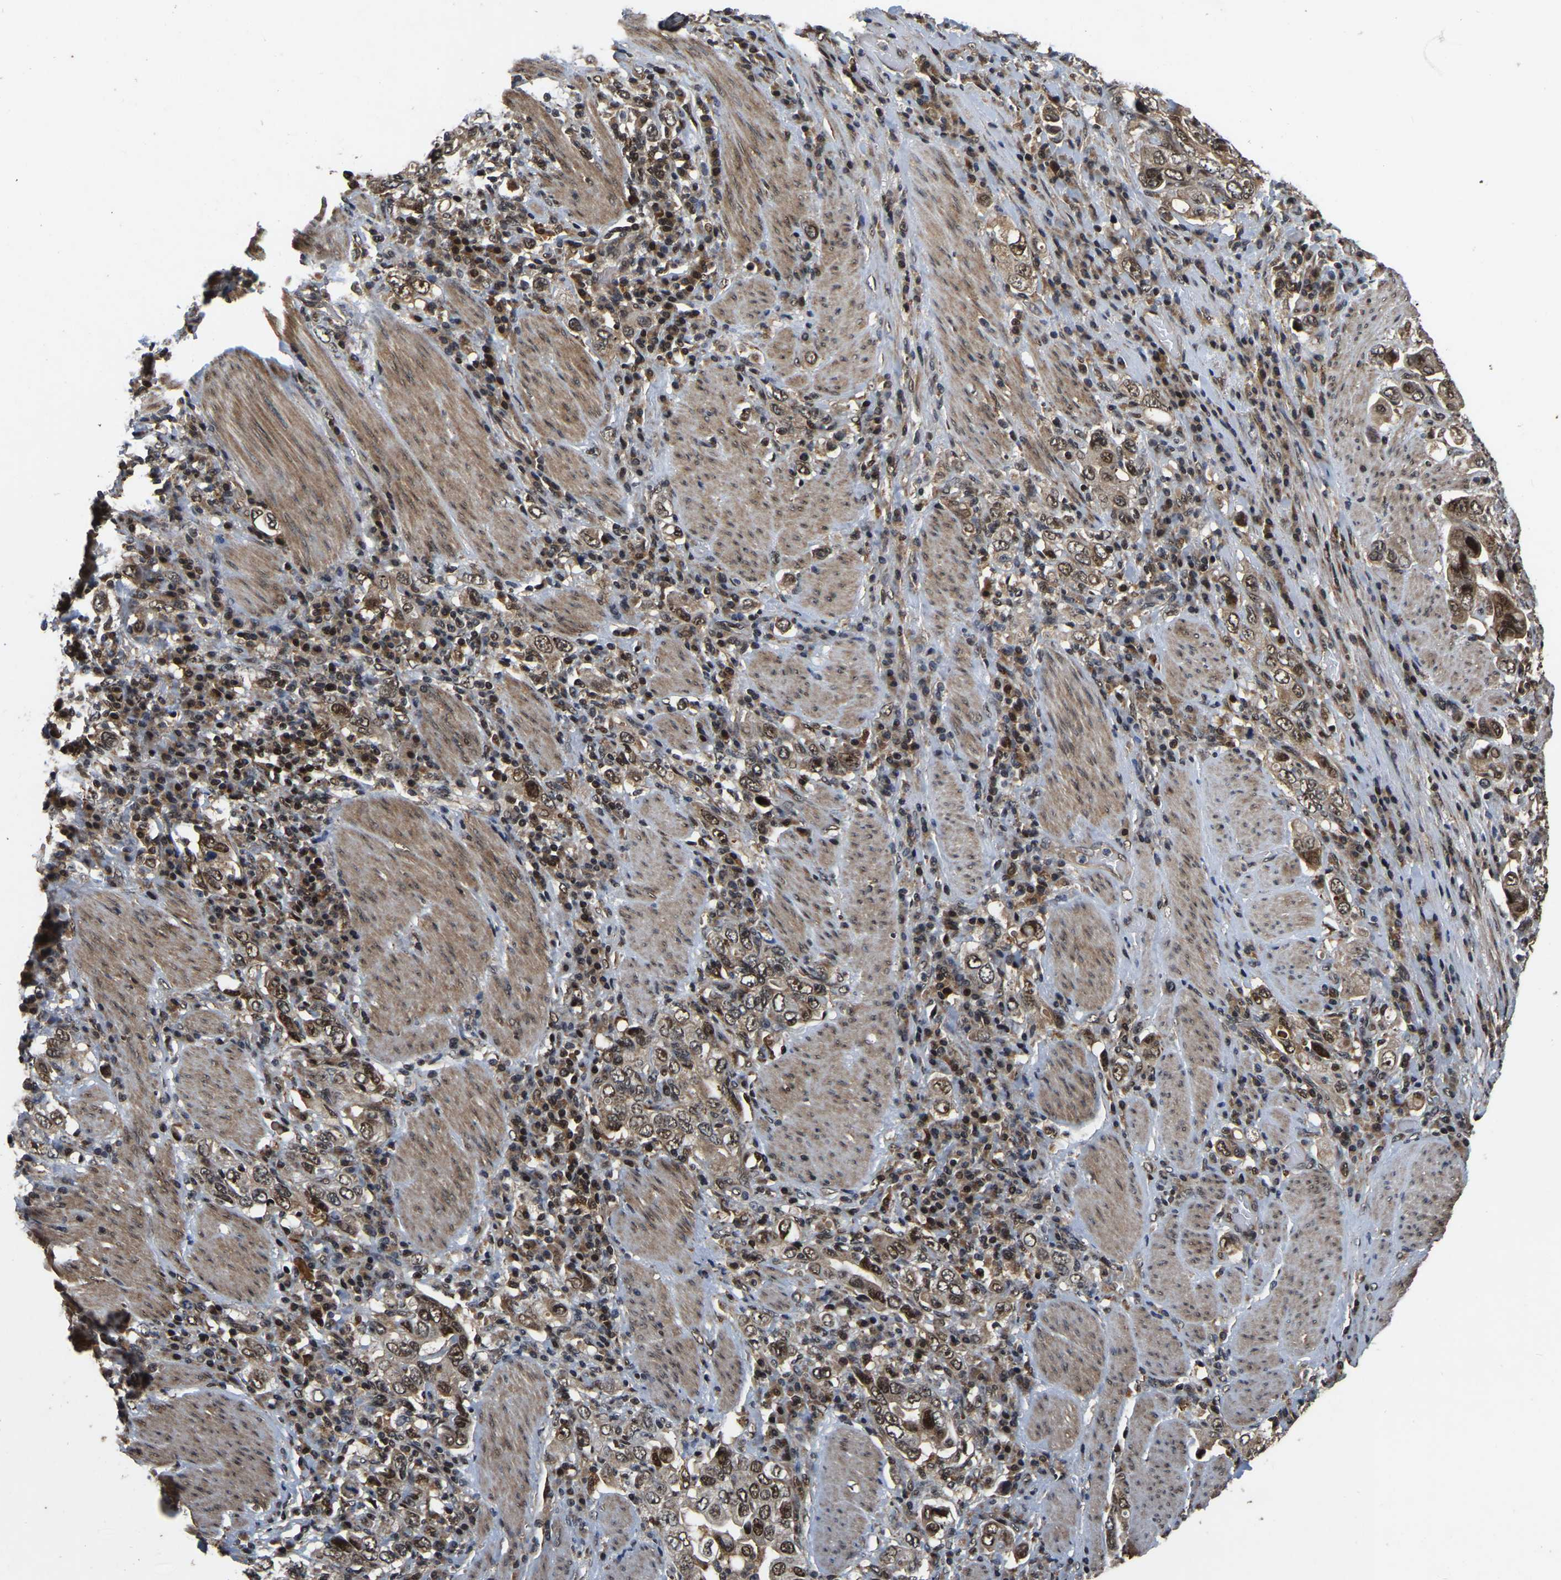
{"staining": {"intensity": "moderate", "quantity": ">75%", "location": "nuclear"}, "tissue": "stomach cancer", "cell_type": "Tumor cells", "image_type": "cancer", "snomed": [{"axis": "morphology", "description": "Adenocarcinoma, NOS"}, {"axis": "topography", "description": "Stomach, upper"}], "caption": "A micrograph showing moderate nuclear positivity in approximately >75% of tumor cells in adenocarcinoma (stomach), as visualized by brown immunohistochemical staining.", "gene": "CIAO1", "patient": {"sex": "male", "age": 62}}